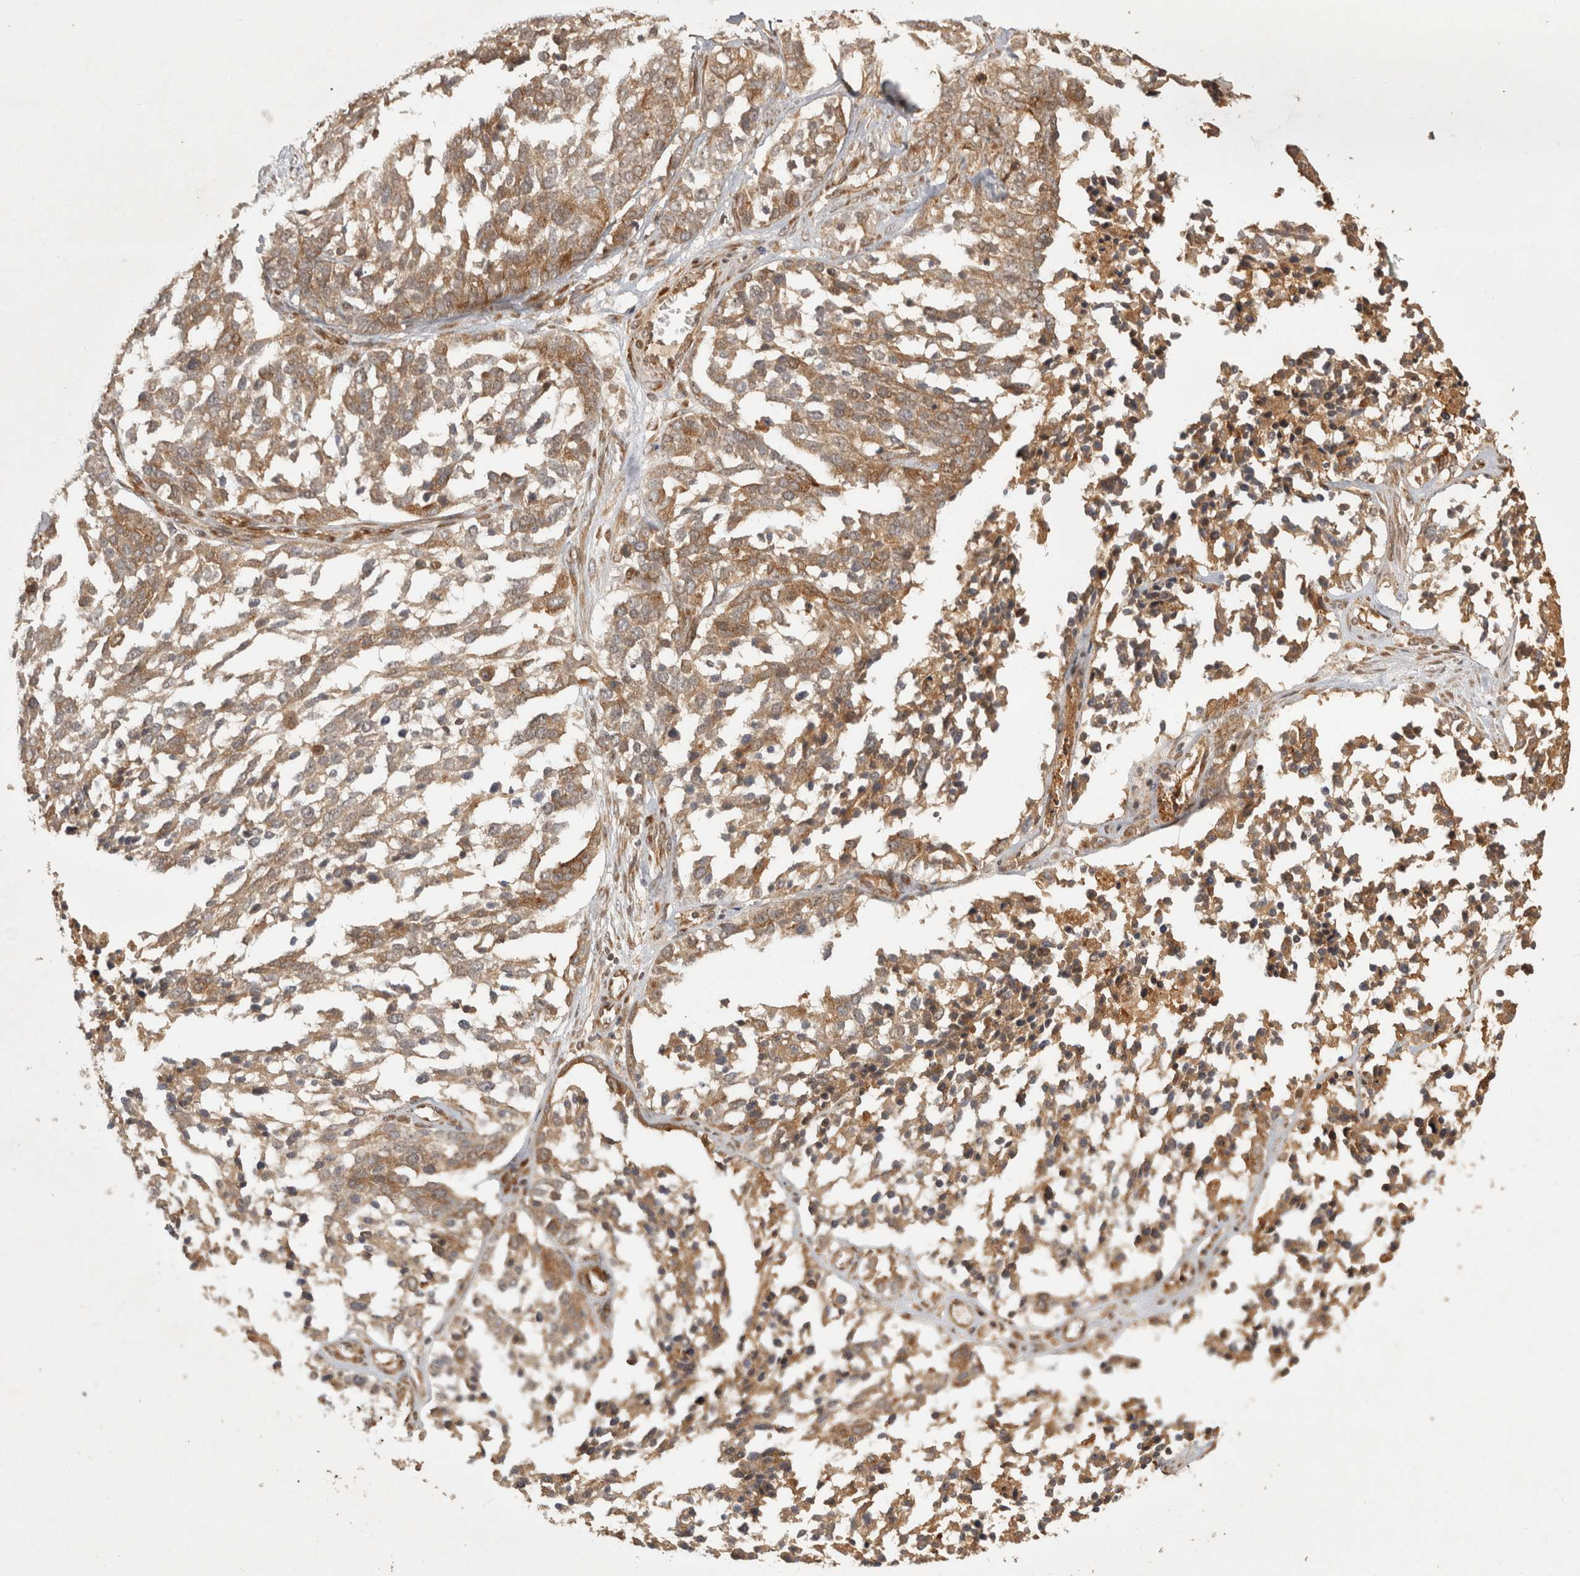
{"staining": {"intensity": "moderate", "quantity": ">75%", "location": "cytoplasmic/membranous"}, "tissue": "ovarian cancer", "cell_type": "Tumor cells", "image_type": "cancer", "snomed": [{"axis": "morphology", "description": "Cystadenocarcinoma, serous, NOS"}, {"axis": "topography", "description": "Ovary"}], "caption": "The immunohistochemical stain highlights moderate cytoplasmic/membranous staining in tumor cells of ovarian cancer (serous cystadenocarcinoma) tissue.", "gene": "CAMSAP2", "patient": {"sex": "female", "age": 44}}